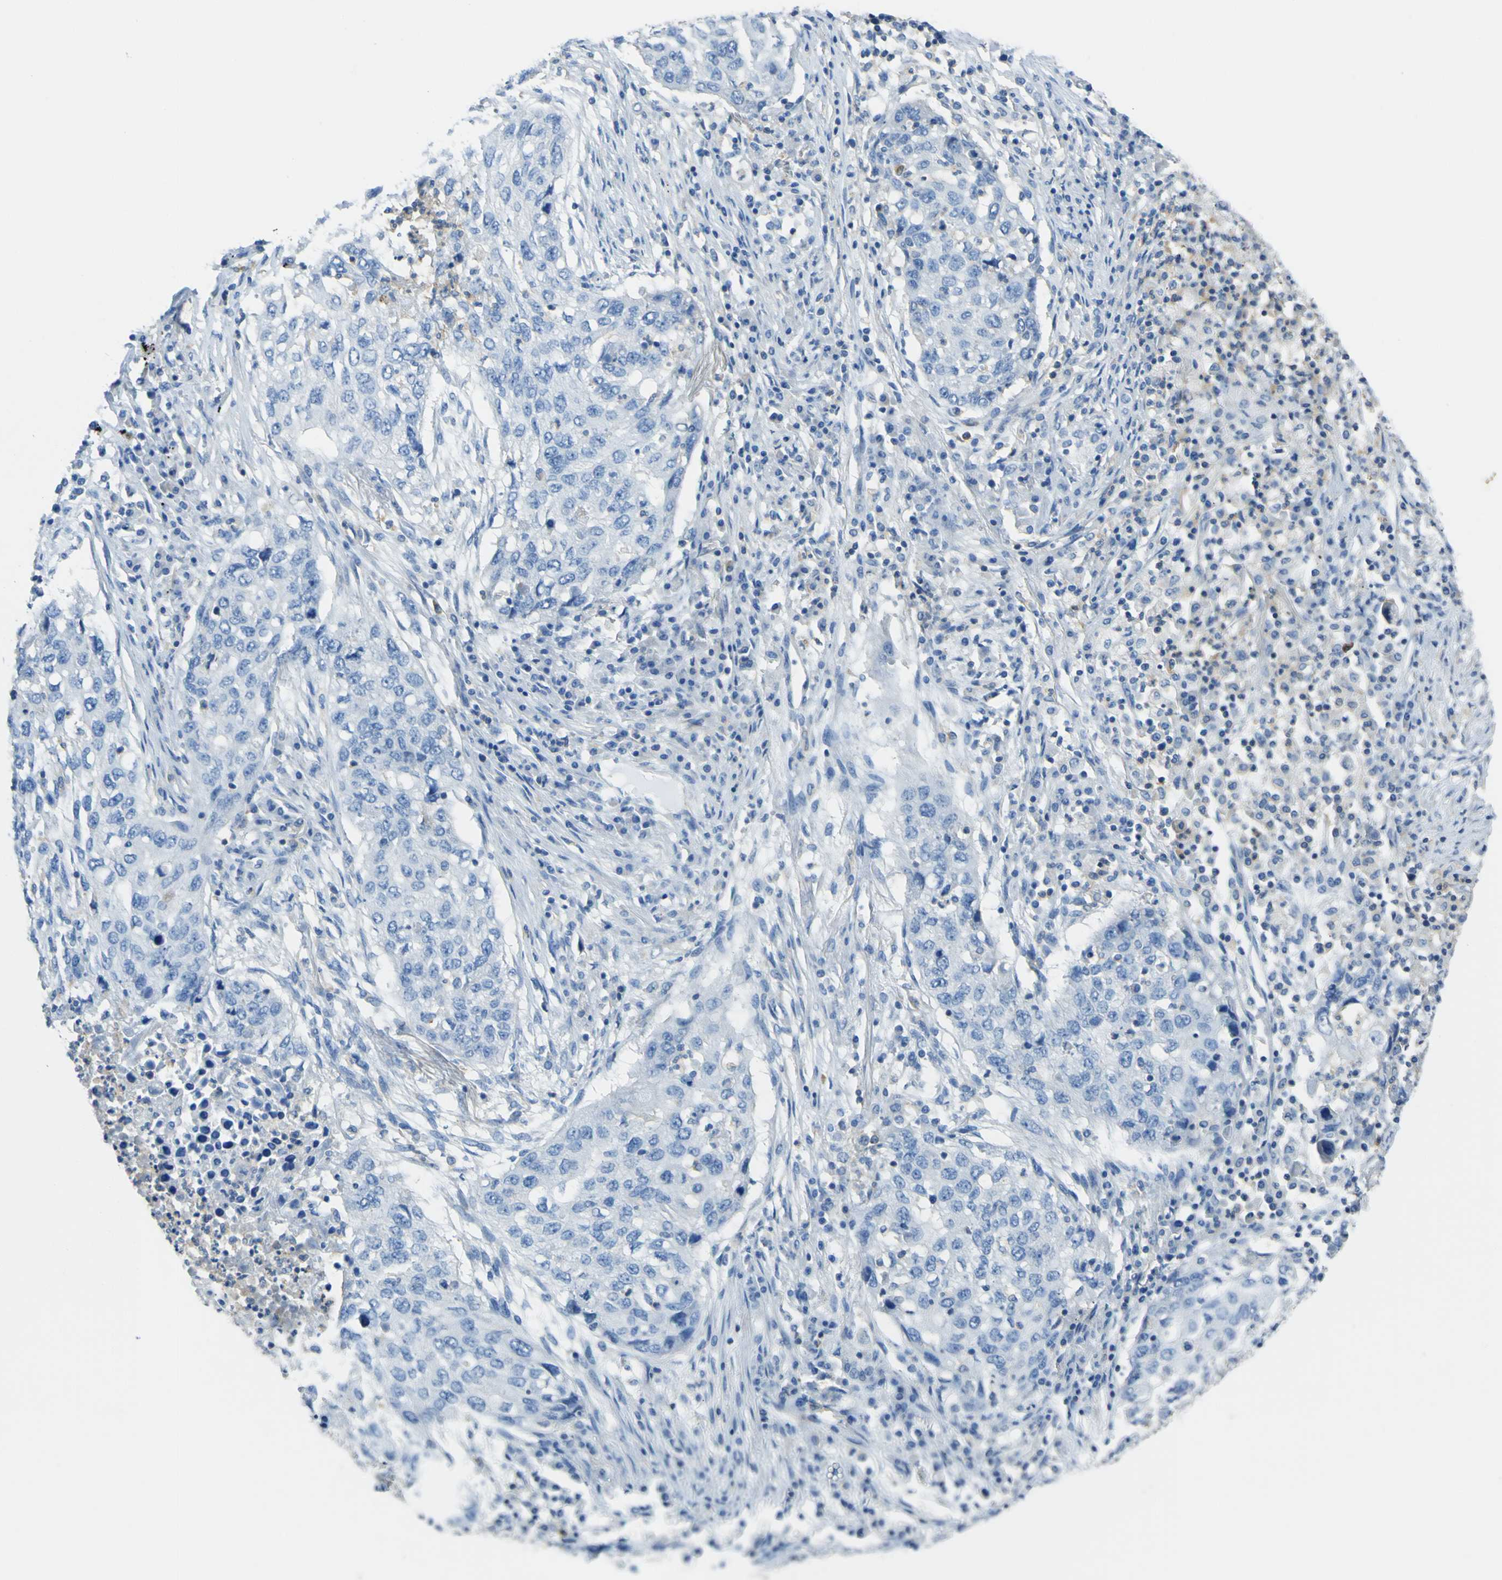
{"staining": {"intensity": "negative", "quantity": "none", "location": "none"}, "tissue": "lung cancer", "cell_type": "Tumor cells", "image_type": "cancer", "snomed": [{"axis": "morphology", "description": "Squamous cell carcinoma, NOS"}, {"axis": "topography", "description": "Lung"}], "caption": "This is an immunohistochemistry (IHC) histopathology image of human lung cancer (squamous cell carcinoma). There is no staining in tumor cells.", "gene": "OGN", "patient": {"sex": "female", "age": 63}}